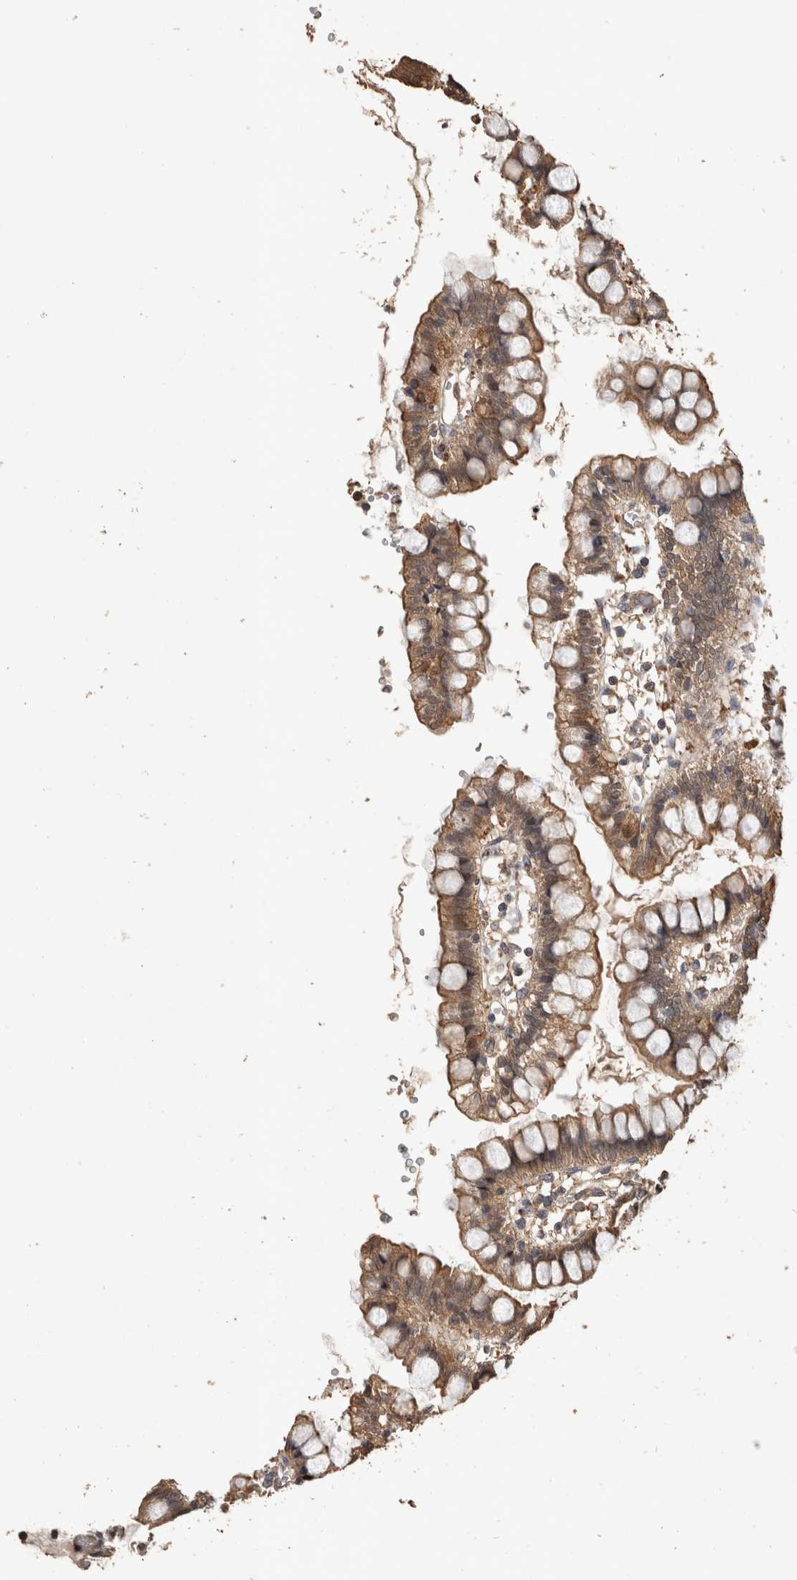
{"staining": {"intensity": "moderate", "quantity": ">75%", "location": "cytoplasmic/membranous"}, "tissue": "small intestine", "cell_type": "Glandular cells", "image_type": "normal", "snomed": [{"axis": "morphology", "description": "Normal tissue, NOS"}, {"axis": "morphology", "description": "Developmental malformation"}, {"axis": "topography", "description": "Small intestine"}], "caption": "Immunohistochemical staining of benign human small intestine demonstrates medium levels of moderate cytoplasmic/membranous staining in approximately >75% of glandular cells. (DAB (3,3'-diaminobenzidine) = brown stain, brightfield microscopy at high magnification).", "gene": "RHPN1", "patient": {"sex": "male"}}